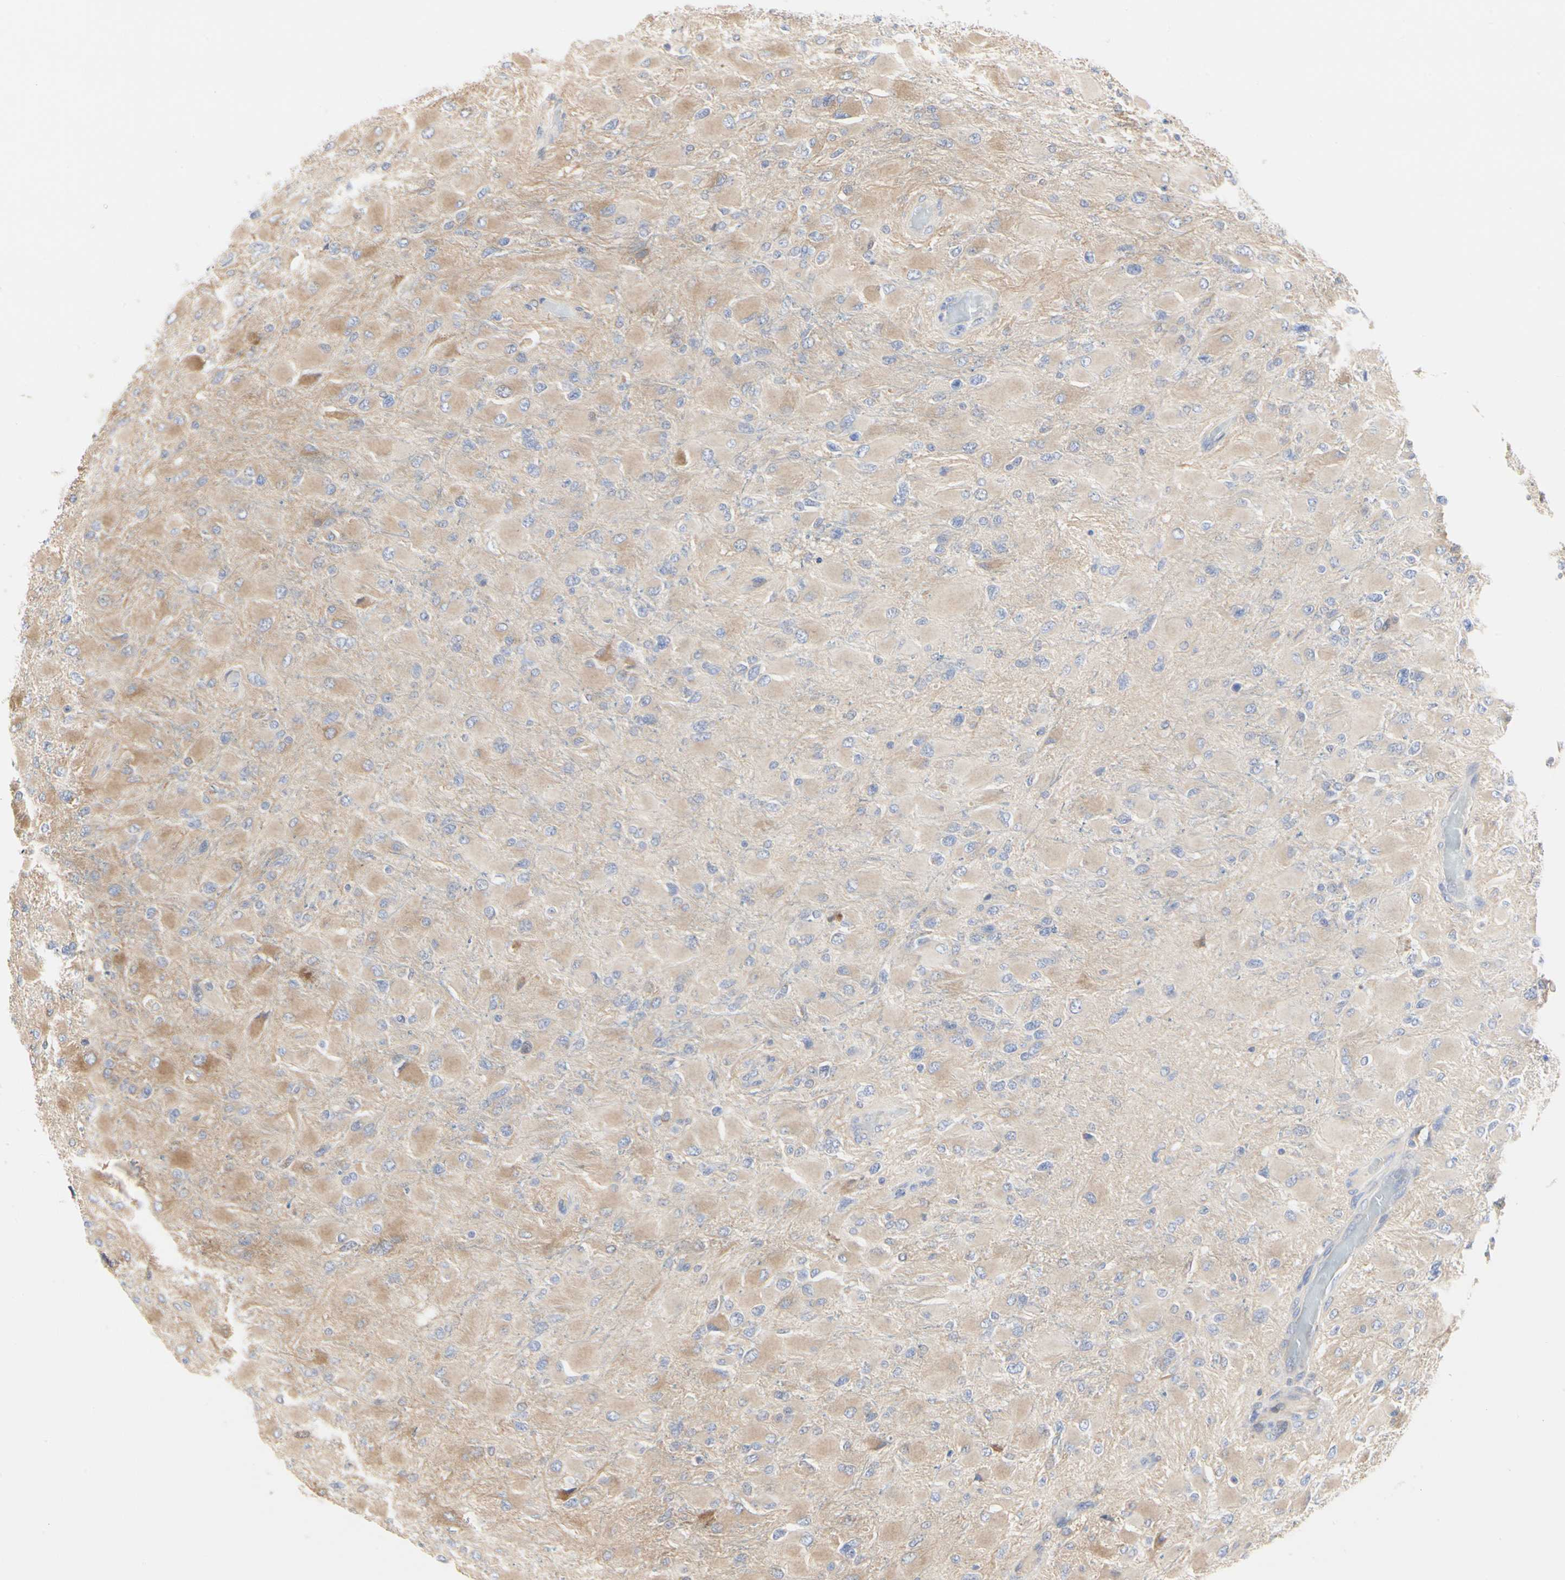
{"staining": {"intensity": "weak", "quantity": ">75%", "location": "cytoplasmic/membranous"}, "tissue": "glioma", "cell_type": "Tumor cells", "image_type": "cancer", "snomed": [{"axis": "morphology", "description": "Glioma, malignant, High grade"}, {"axis": "topography", "description": "Cerebral cortex"}], "caption": "Malignant high-grade glioma was stained to show a protein in brown. There is low levels of weak cytoplasmic/membranous staining in approximately >75% of tumor cells.", "gene": "C3orf52", "patient": {"sex": "female", "age": 36}}